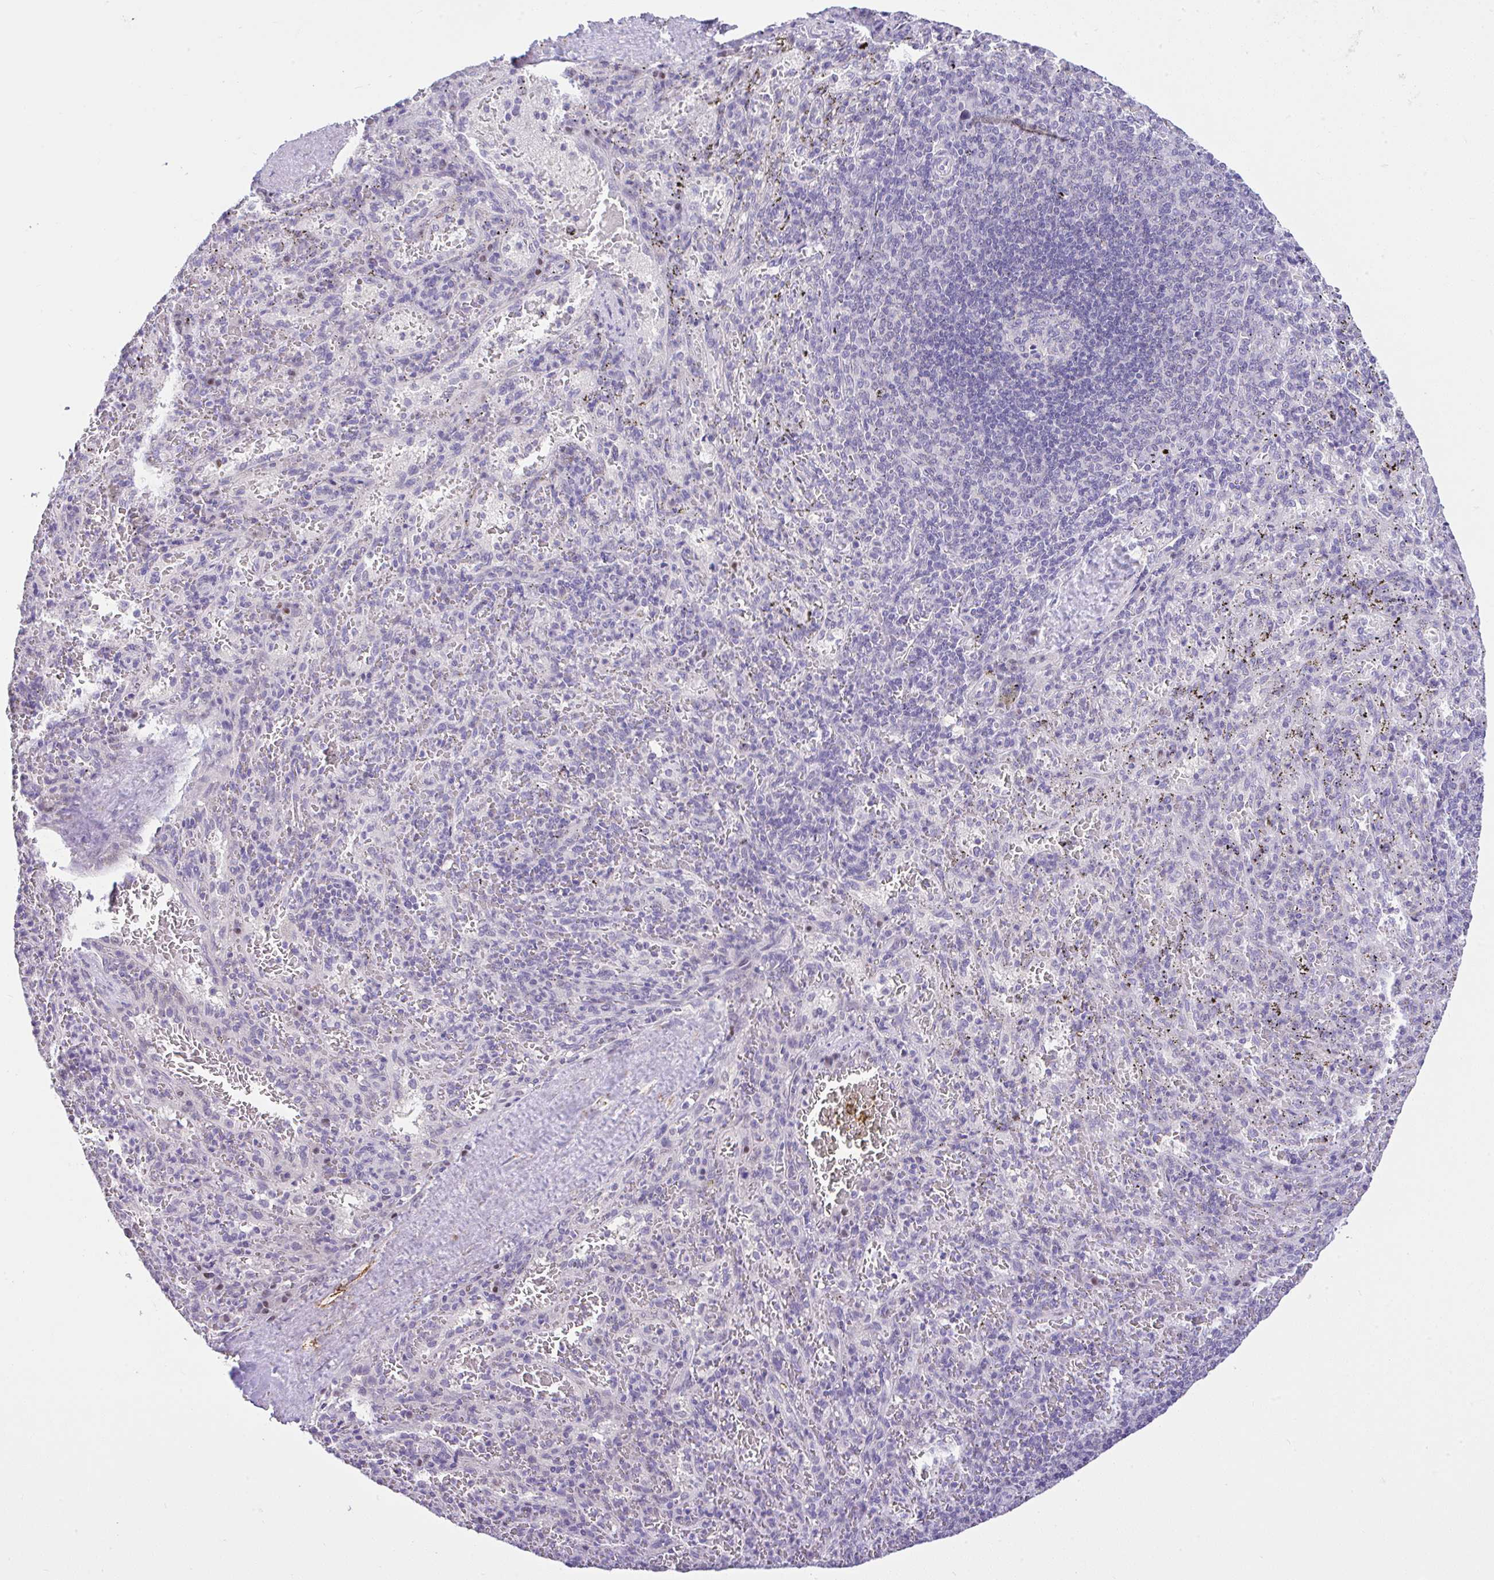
{"staining": {"intensity": "negative", "quantity": "none", "location": "none"}, "tissue": "spleen", "cell_type": "Cells in red pulp", "image_type": "normal", "snomed": [{"axis": "morphology", "description": "Normal tissue, NOS"}, {"axis": "topography", "description": "Spleen"}], "caption": "IHC histopathology image of unremarkable spleen: human spleen stained with DAB shows no significant protein staining in cells in red pulp. (Brightfield microscopy of DAB immunohistochemistry at high magnification).", "gene": "CTU1", "patient": {"sex": "male", "age": 57}}